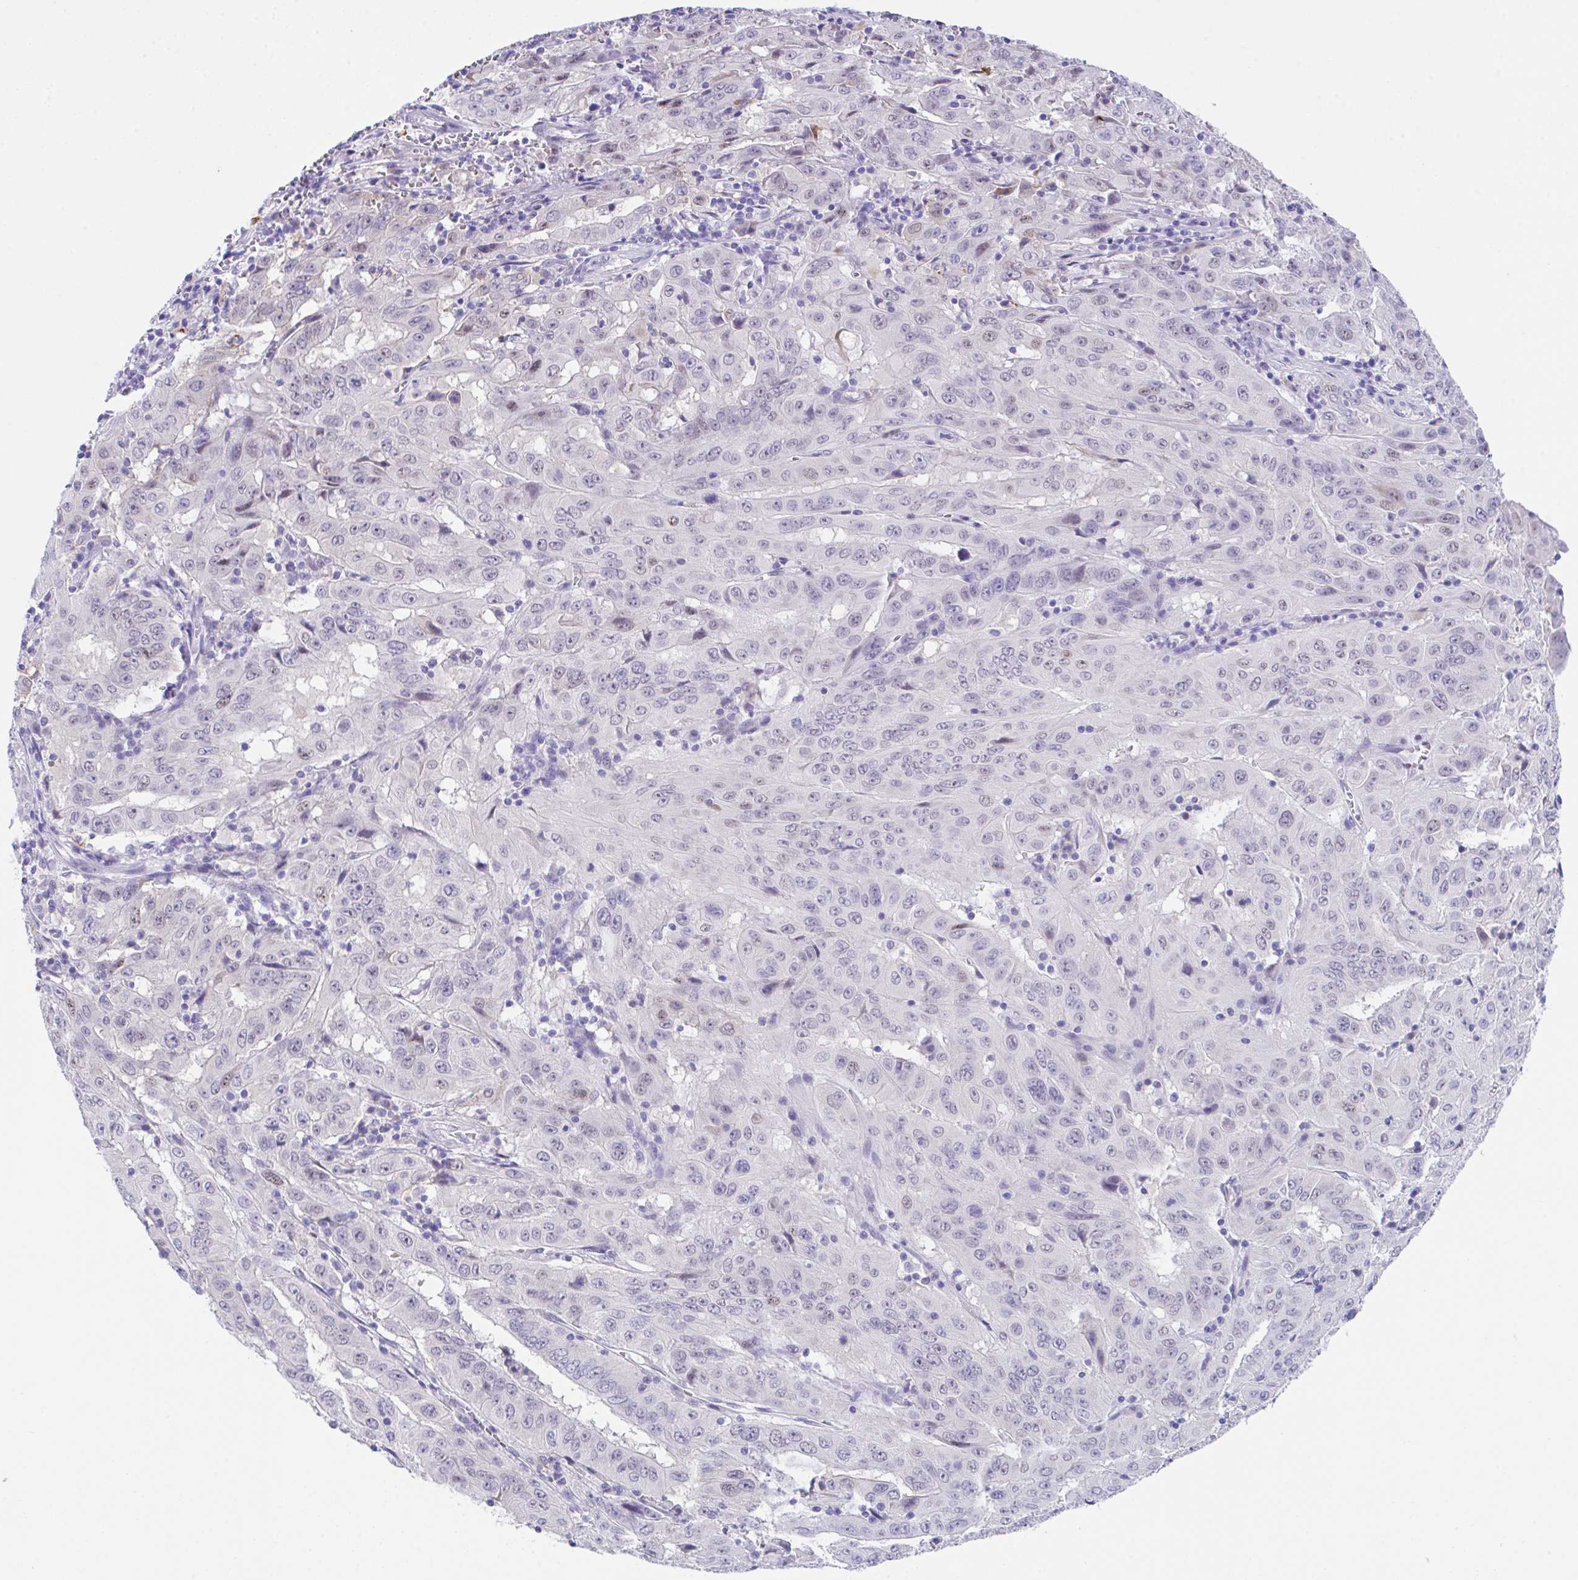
{"staining": {"intensity": "weak", "quantity": "<25%", "location": "nuclear"}, "tissue": "pancreatic cancer", "cell_type": "Tumor cells", "image_type": "cancer", "snomed": [{"axis": "morphology", "description": "Adenocarcinoma, NOS"}, {"axis": "topography", "description": "Pancreas"}], "caption": "A photomicrograph of pancreatic adenocarcinoma stained for a protein reveals no brown staining in tumor cells.", "gene": "HOXB4", "patient": {"sex": "male", "age": 63}}